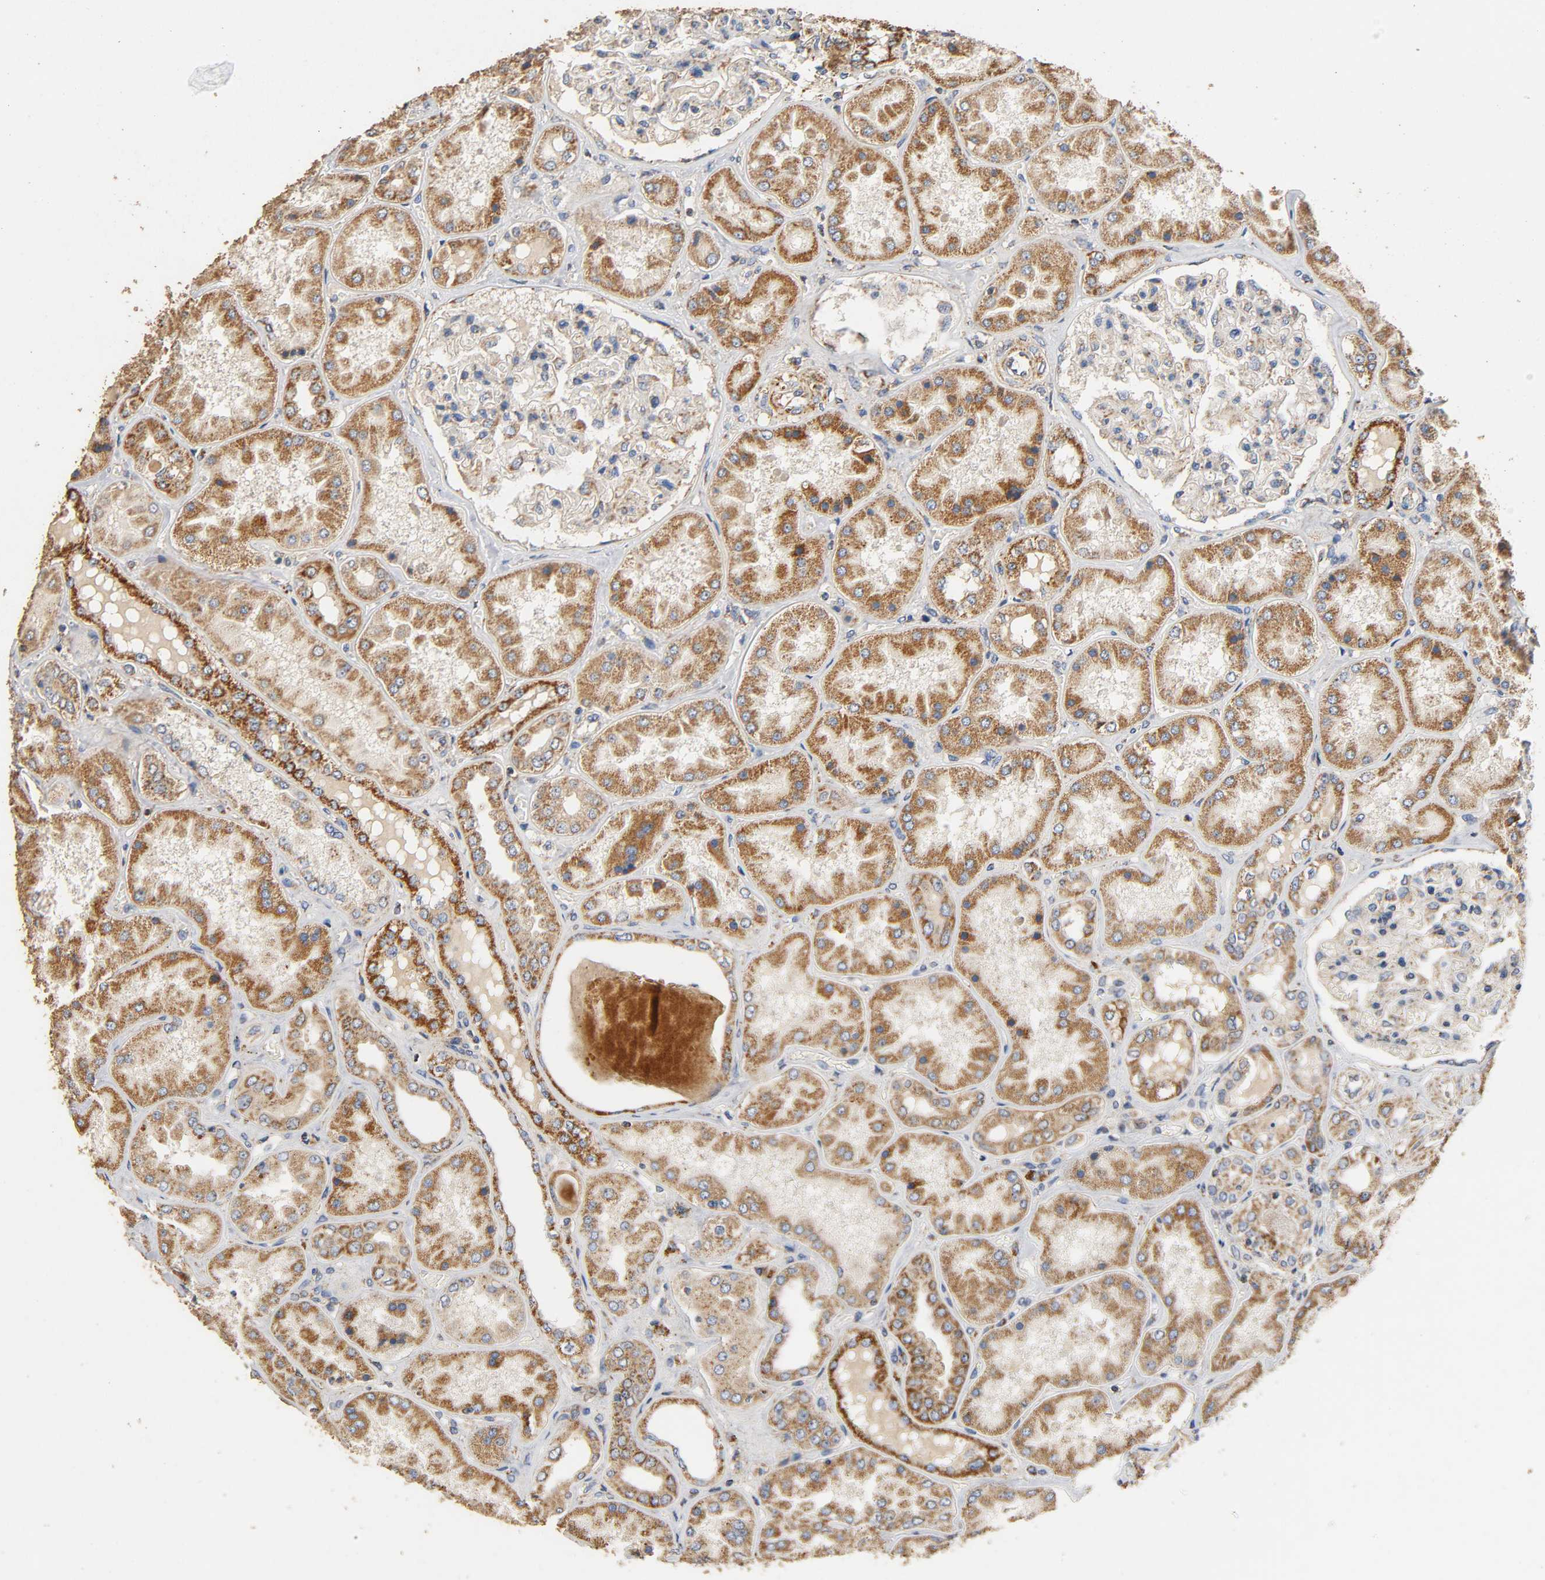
{"staining": {"intensity": "weak", "quantity": "<25%", "location": "cytoplasmic/membranous"}, "tissue": "kidney", "cell_type": "Cells in glomeruli", "image_type": "normal", "snomed": [{"axis": "morphology", "description": "Normal tissue, NOS"}, {"axis": "topography", "description": "Kidney"}], "caption": "Immunohistochemical staining of unremarkable kidney displays no significant positivity in cells in glomeruli. (IHC, brightfield microscopy, high magnification).", "gene": "NDUFS3", "patient": {"sex": "female", "age": 56}}